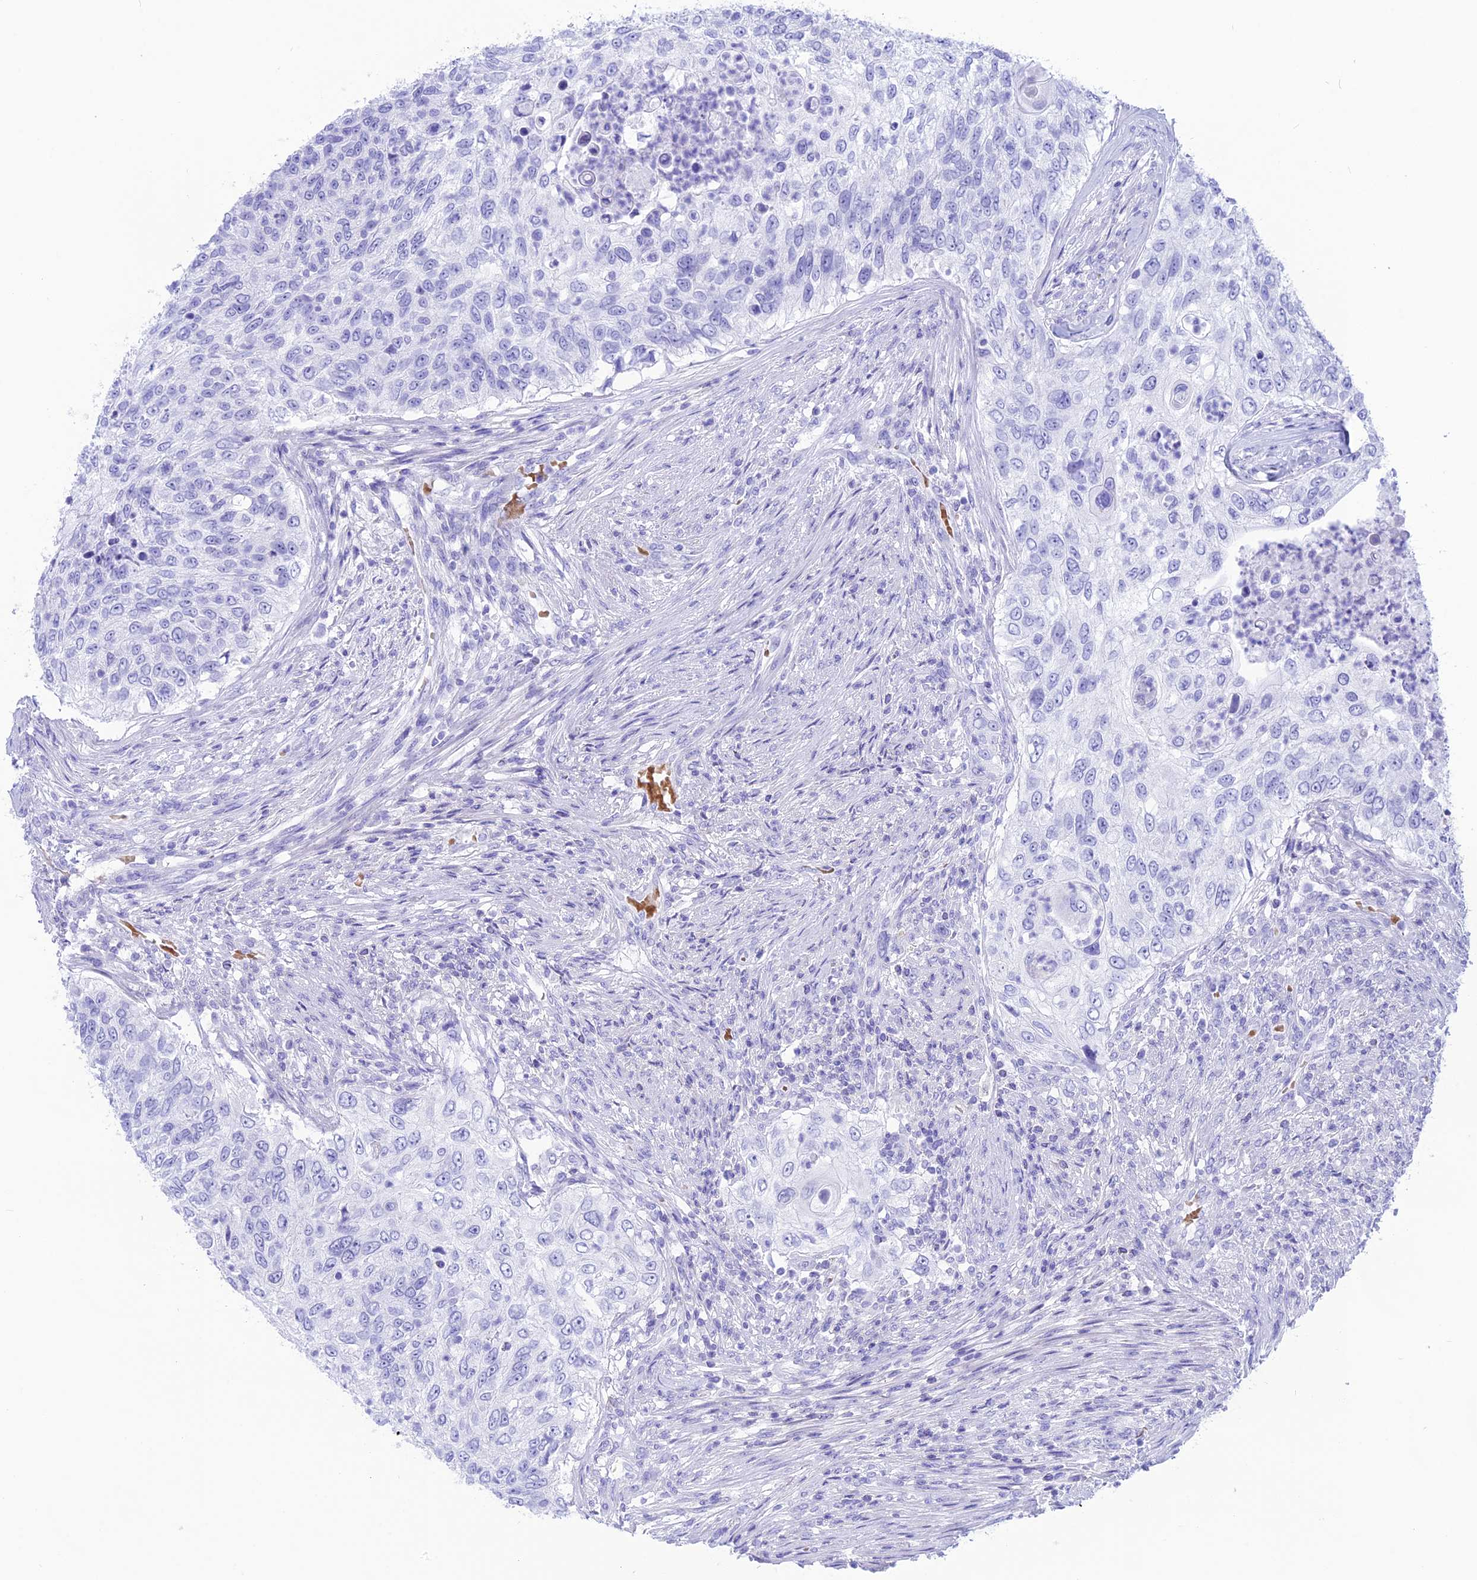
{"staining": {"intensity": "negative", "quantity": "none", "location": "none"}, "tissue": "urothelial cancer", "cell_type": "Tumor cells", "image_type": "cancer", "snomed": [{"axis": "morphology", "description": "Urothelial carcinoma, High grade"}, {"axis": "topography", "description": "Urinary bladder"}], "caption": "High magnification brightfield microscopy of high-grade urothelial carcinoma stained with DAB (3,3'-diaminobenzidine) (brown) and counterstained with hematoxylin (blue): tumor cells show no significant staining.", "gene": "GLYATL1", "patient": {"sex": "female", "age": 60}}